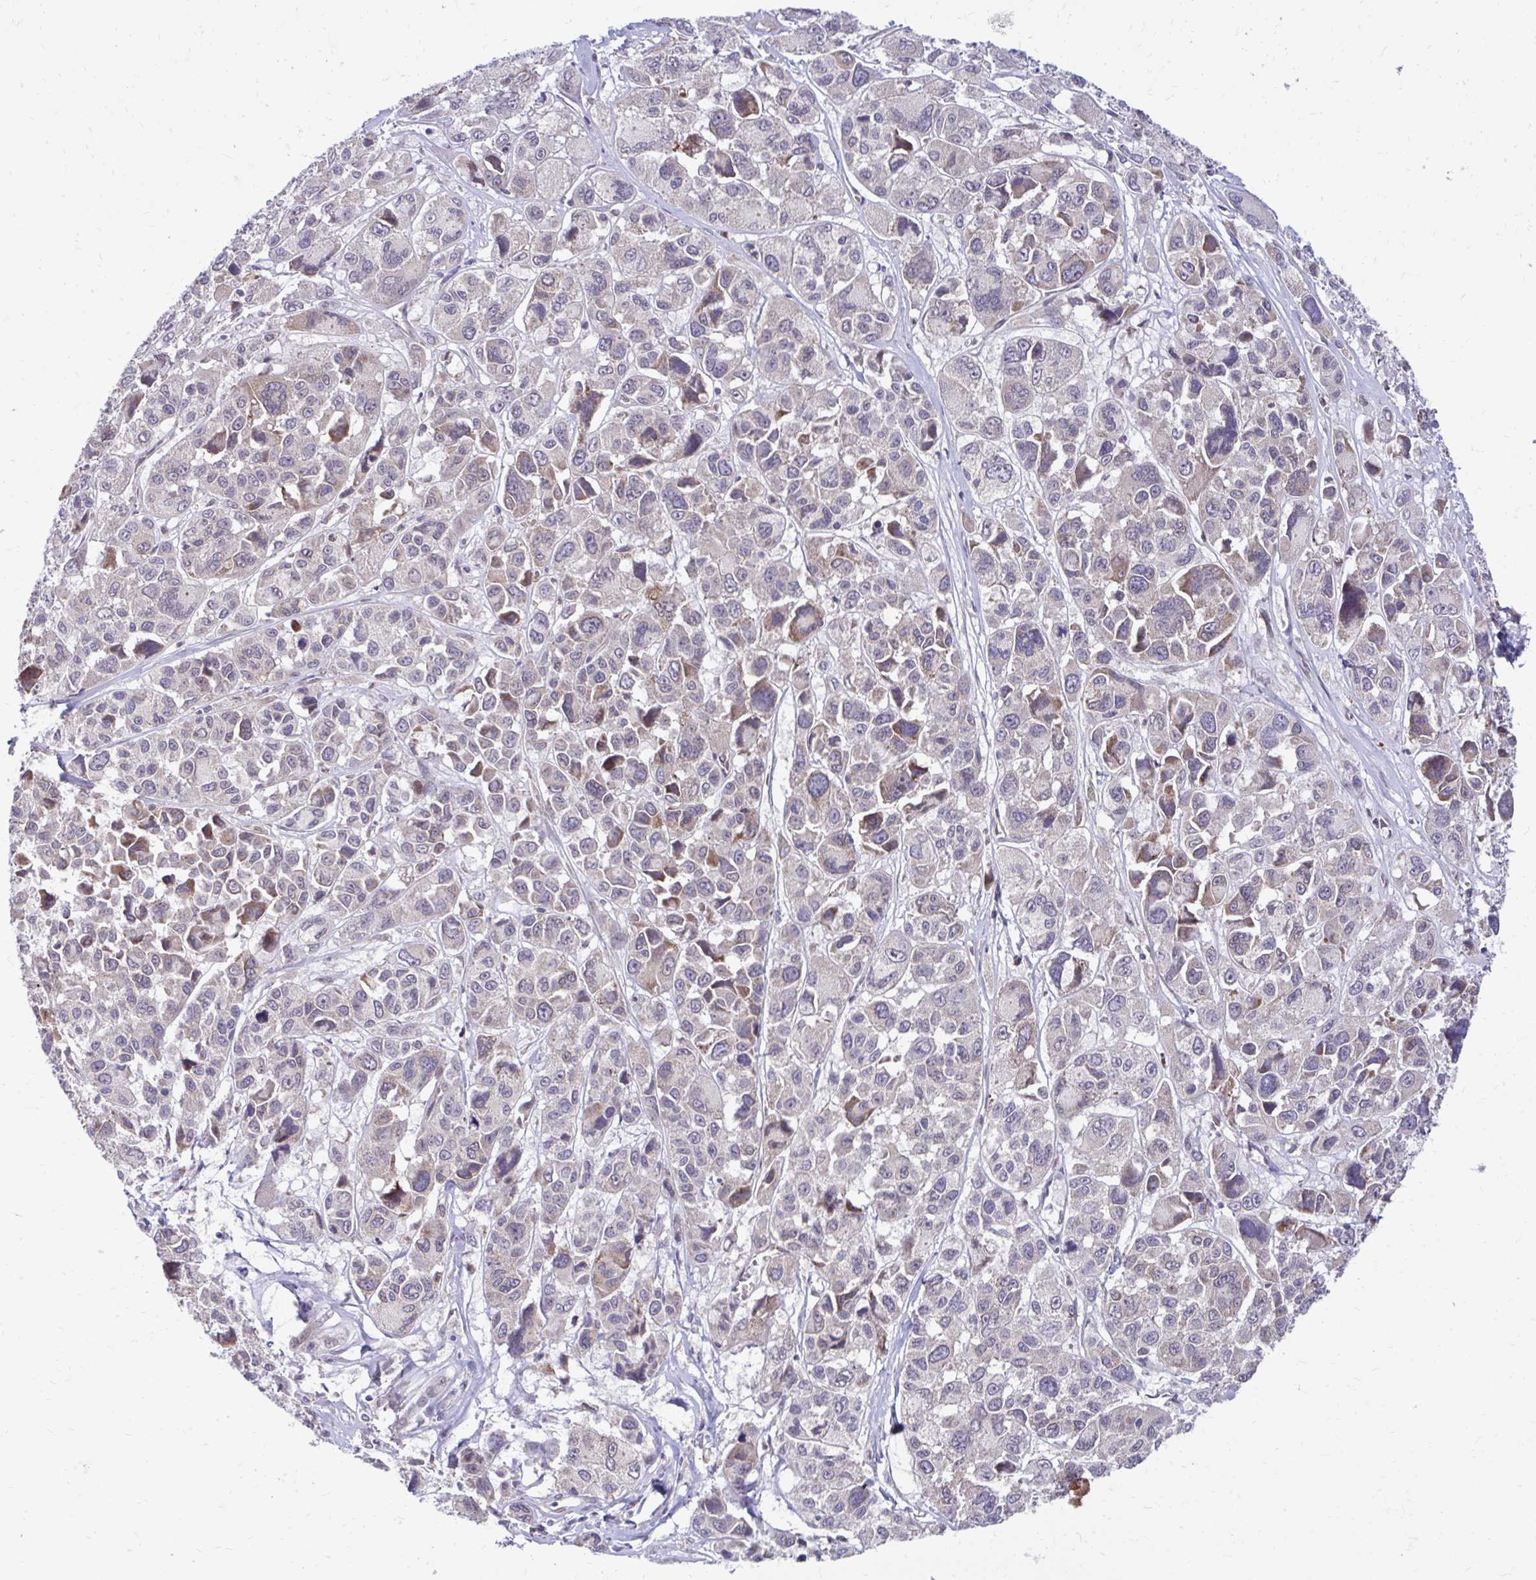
{"staining": {"intensity": "weak", "quantity": "<25%", "location": "cytoplasmic/membranous"}, "tissue": "melanoma", "cell_type": "Tumor cells", "image_type": "cancer", "snomed": [{"axis": "morphology", "description": "Malignant melanoma, NOS"}, {"axis": "topography", "description": "Skin"}], "caption": "Tumor cells are negative for brown protein staining in melanoma.", "gene": "ITPR2", "patient": {"sex": "female", "age": 66}}